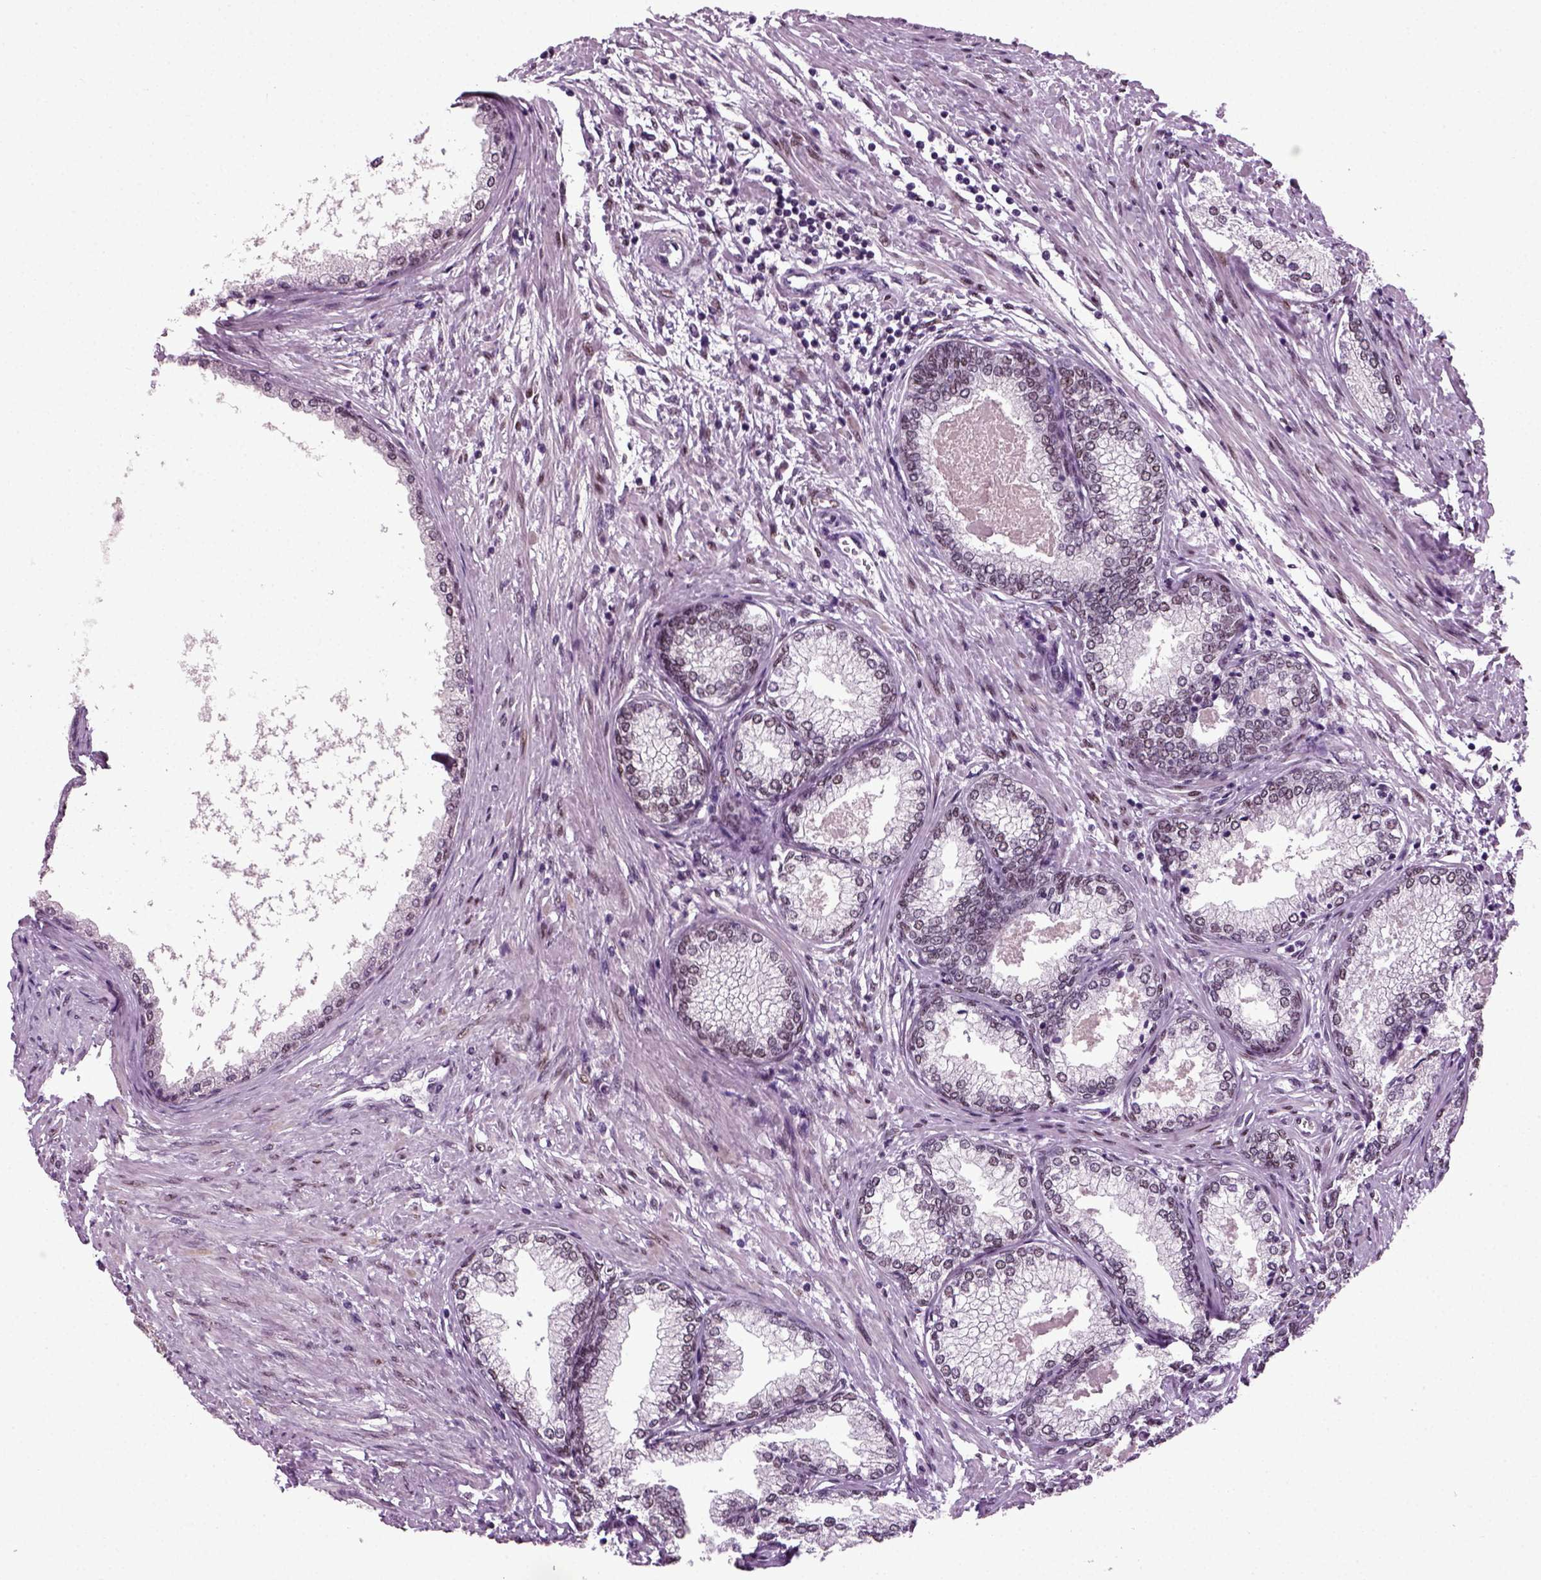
{"staining": {"intensity": "moderate", "quantity": "25%-75%", "location": "nuclear"}, "tissue": "prostate", "cell_type": "Glandular cells", "image_type": "normal", "snomed": [{"axis": "morphology", "description": "Normal tissue, NOS"}, {"axis": "topography", "description": "Prostate"}], "caption": "Immunohistochemistry (IHC) (DAB) staining of benign prostate displays moderate nuclear protein positivity in approximately 25%-75% of glandular cells. (Stains: DAB in brown, nuclei in blue, Microscopy: brightfield microscopy at high magnification).", "gene": "RCOR3", "patient": {"sex": "male", "age": 72}}